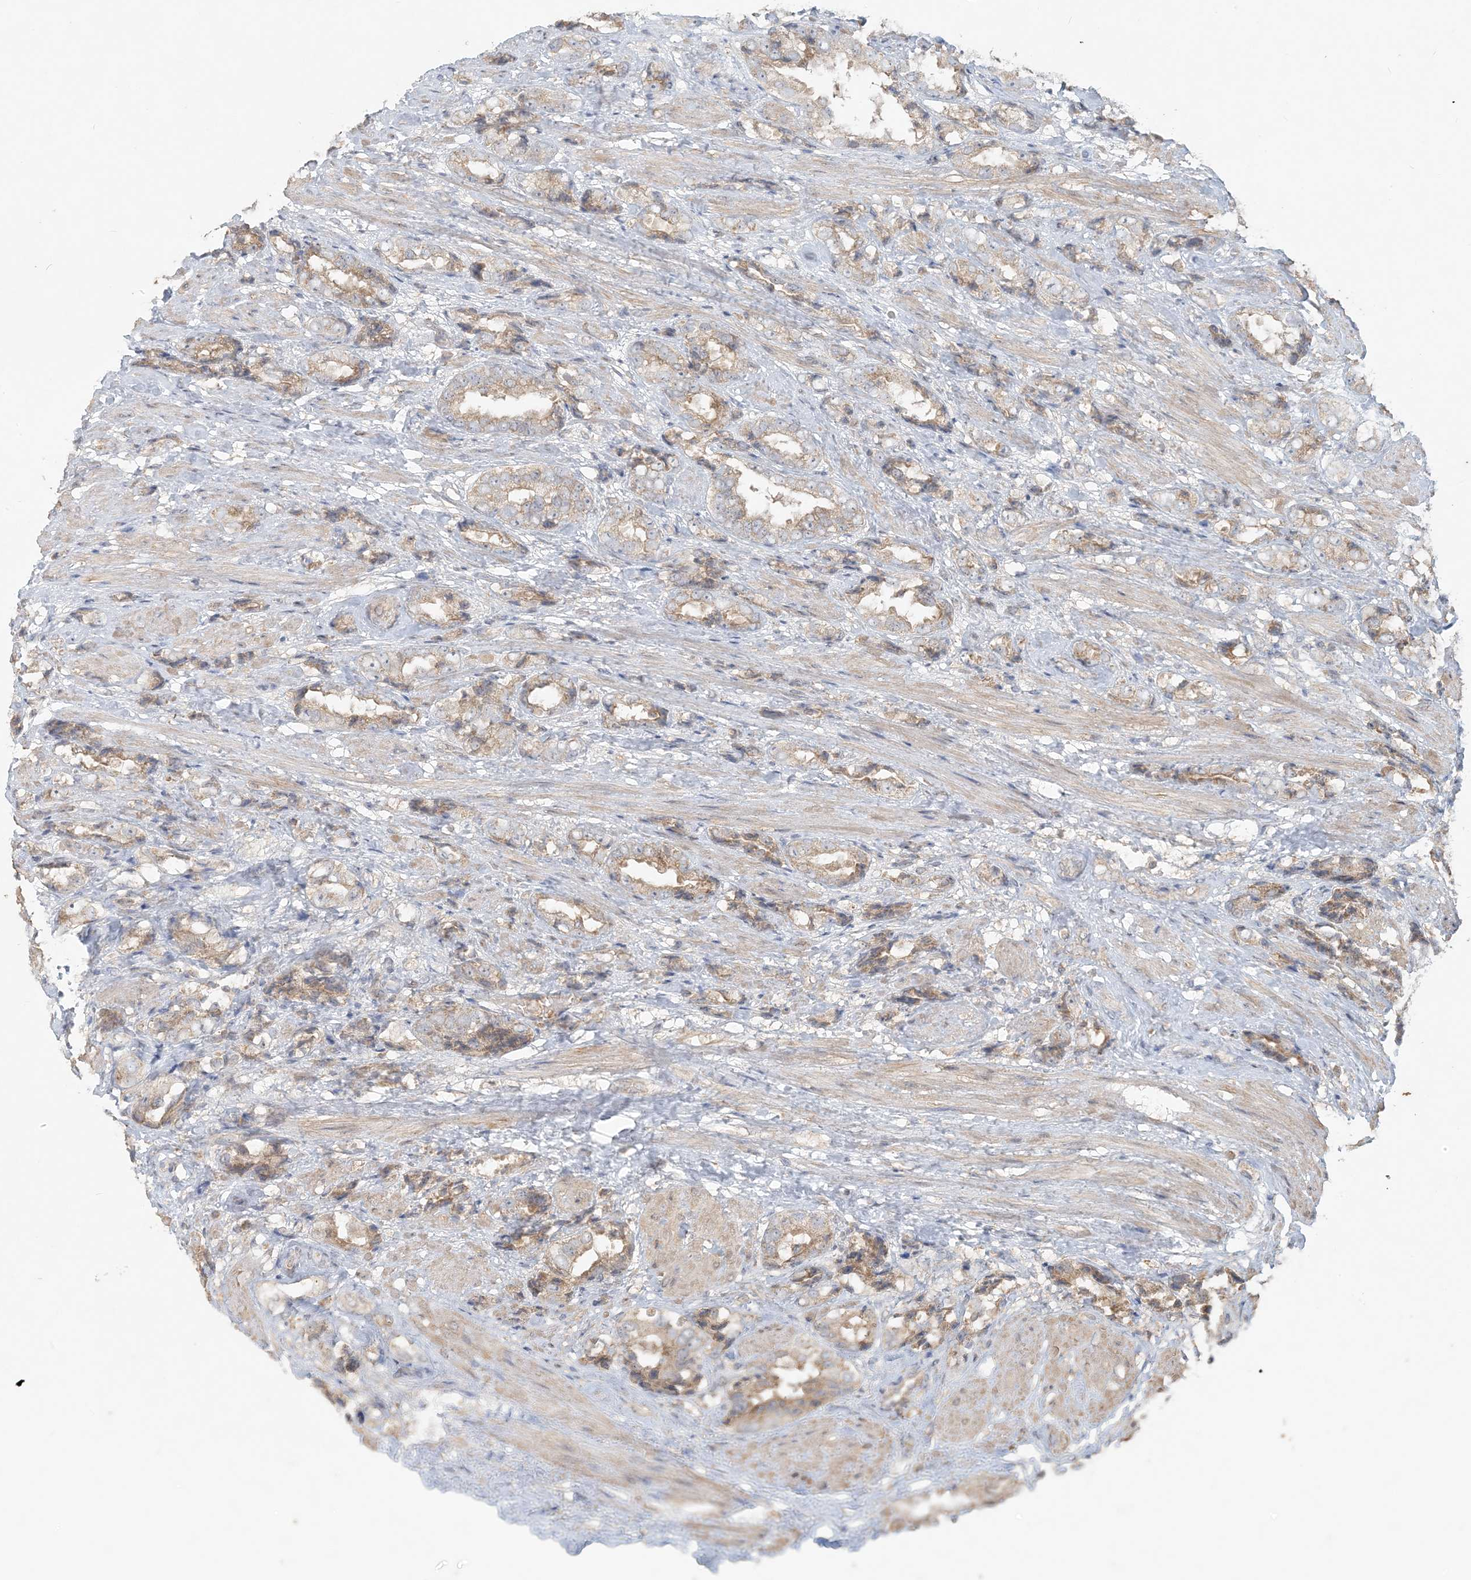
{"staining": {"intensity": "moderate", "quantity": ">75%", "location": "cytoplasmic/membranous"}, "tissue": "prostate cancer", "cell_type": "Tumor cells", "image_type": "cancer", "snomed": [{"axis": "morphology", "description": "Adenocarcinoma, High grade"}, {"axis": "topography", "description": "Prostate"}], "caption": "Protein expression analysis of prostate cancer reveals moderate cytoplasmic/membranous staining in approximately >75% of tumor cells.", "gene": "MCOLN1", "patient": {"sex": "male", "age": 61}}